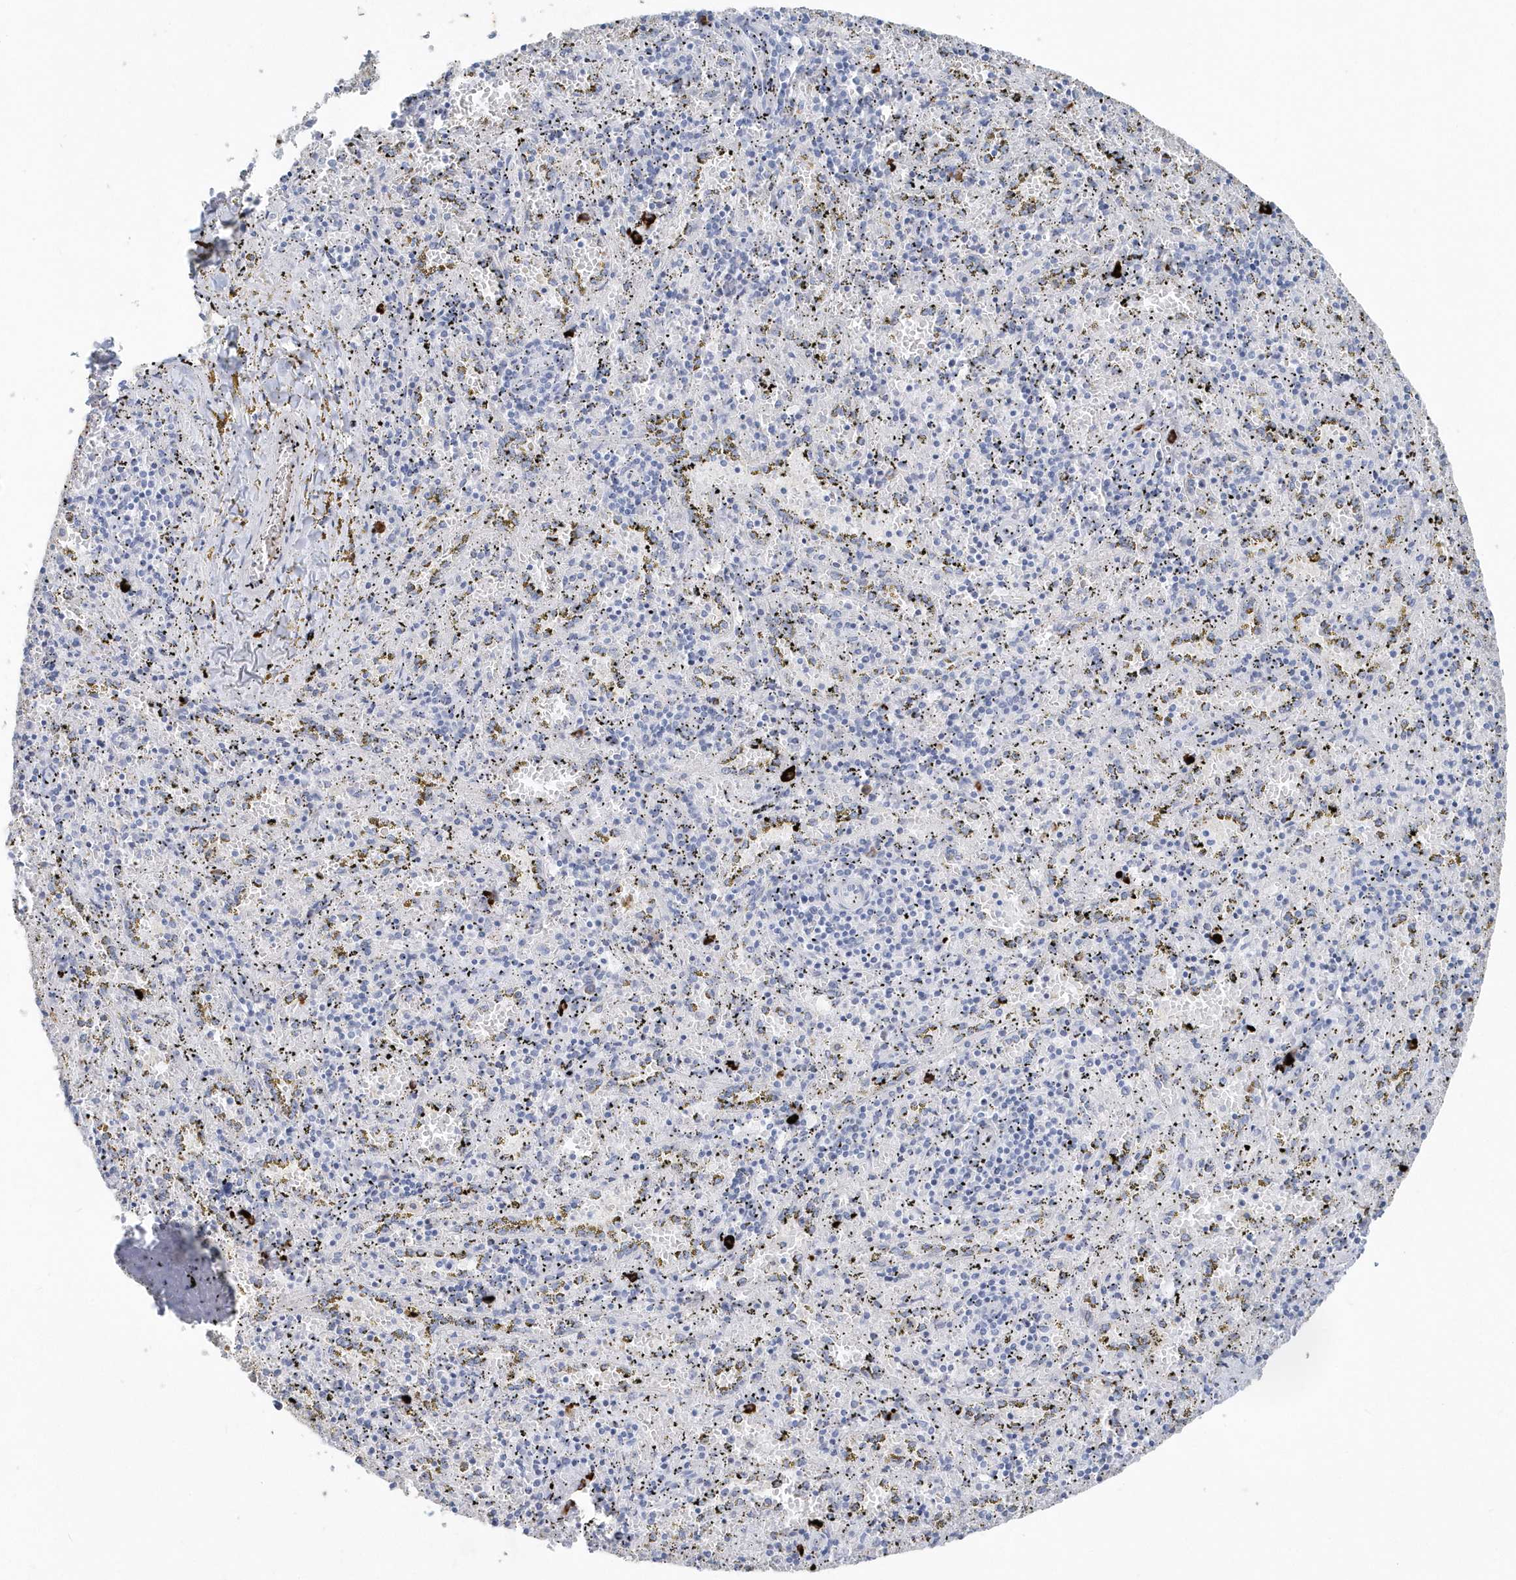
{"staining": {"intensity": "strong", "quantity": "<25%", "location": "cytoplasmic/membranous"}, "tissue": "spleen", "cell_type": "Cells in red pulp", "image_type": "normal", "snomed": [{"axis": "morphology", "description": "Normal tissue, NOS"}, {"axis": "topography", "description": "Spleen"}], "caption": "IHC staining of unremarkable spleen, which exhibits medium levels of strong cytoplasmic/membranous expression in approximately <25% of cells in red pulp indicating strong cytoplasmic/membranous protein positivity. The staining was performed using DAB (3,3'-diaminobenzidine) (brown) for protein detection and nuclei were counterstained in hematoxylin (blue).", "gene": "JCHAIN", "patient": {"sex": "male", "age": 11}}